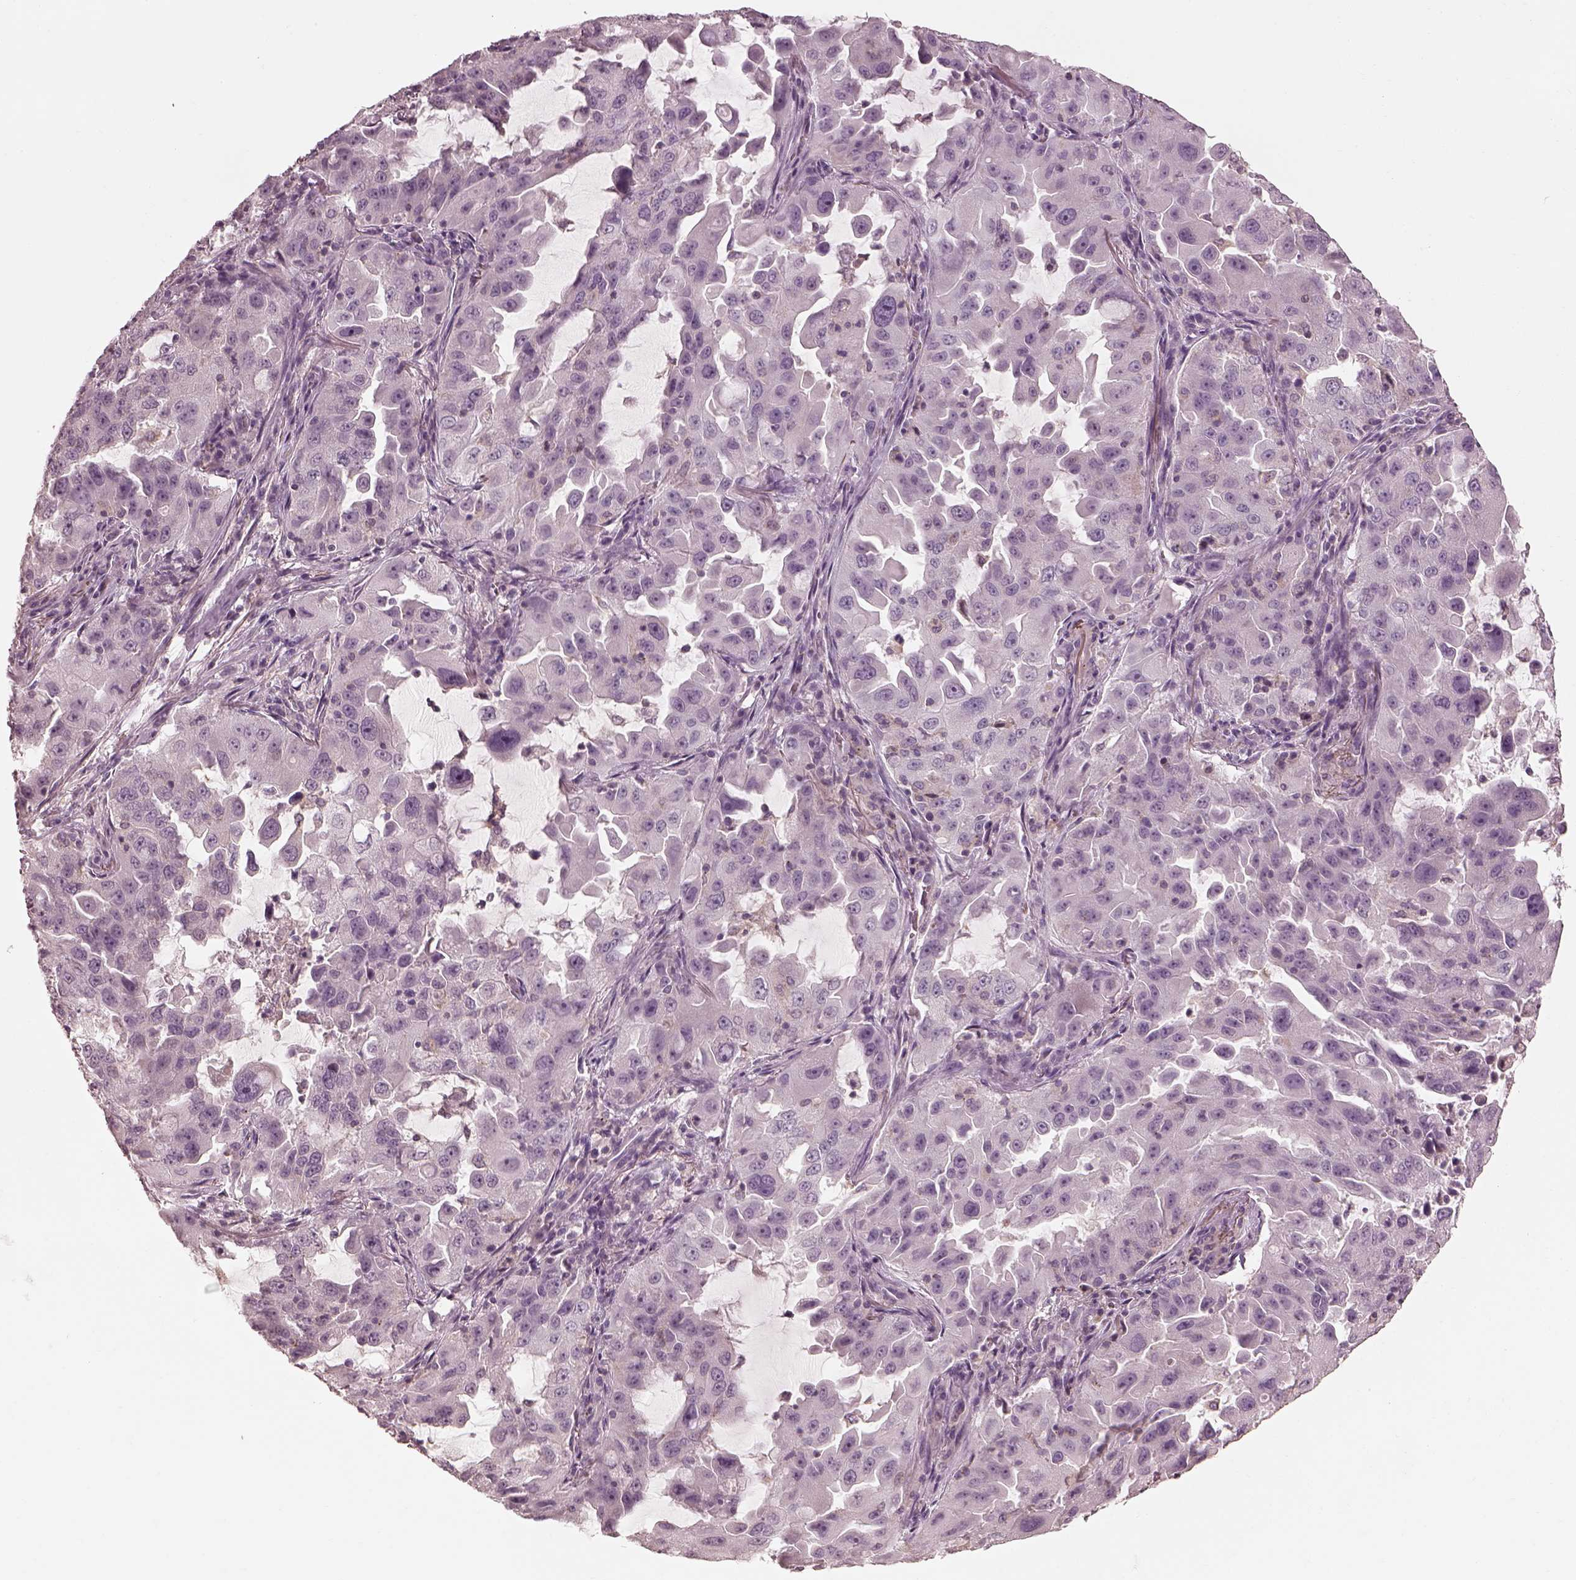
{"staining": {"intensity": "negative", "quantity": "none", "location": "none"}, "tissue": "lung cancer", "cell_type": "Tumor cells", "image_type": "cancer", "snomed": [{"axis": "morphology", "description": "Adenocarcinoma, NOS"}, {"axis": "topography", "description": "Lung"}], "caption": "Micrograph shows no significant protein expression in tumor cells of lung adenocarcinoma. The staining is performed using DAB (3,3'-diaminobenzidine) brown chromogen with nuclei counter-stained in using hematoxylin.", "gene": "PRKACG", "patient": {"sex": "female", "age": 61}}